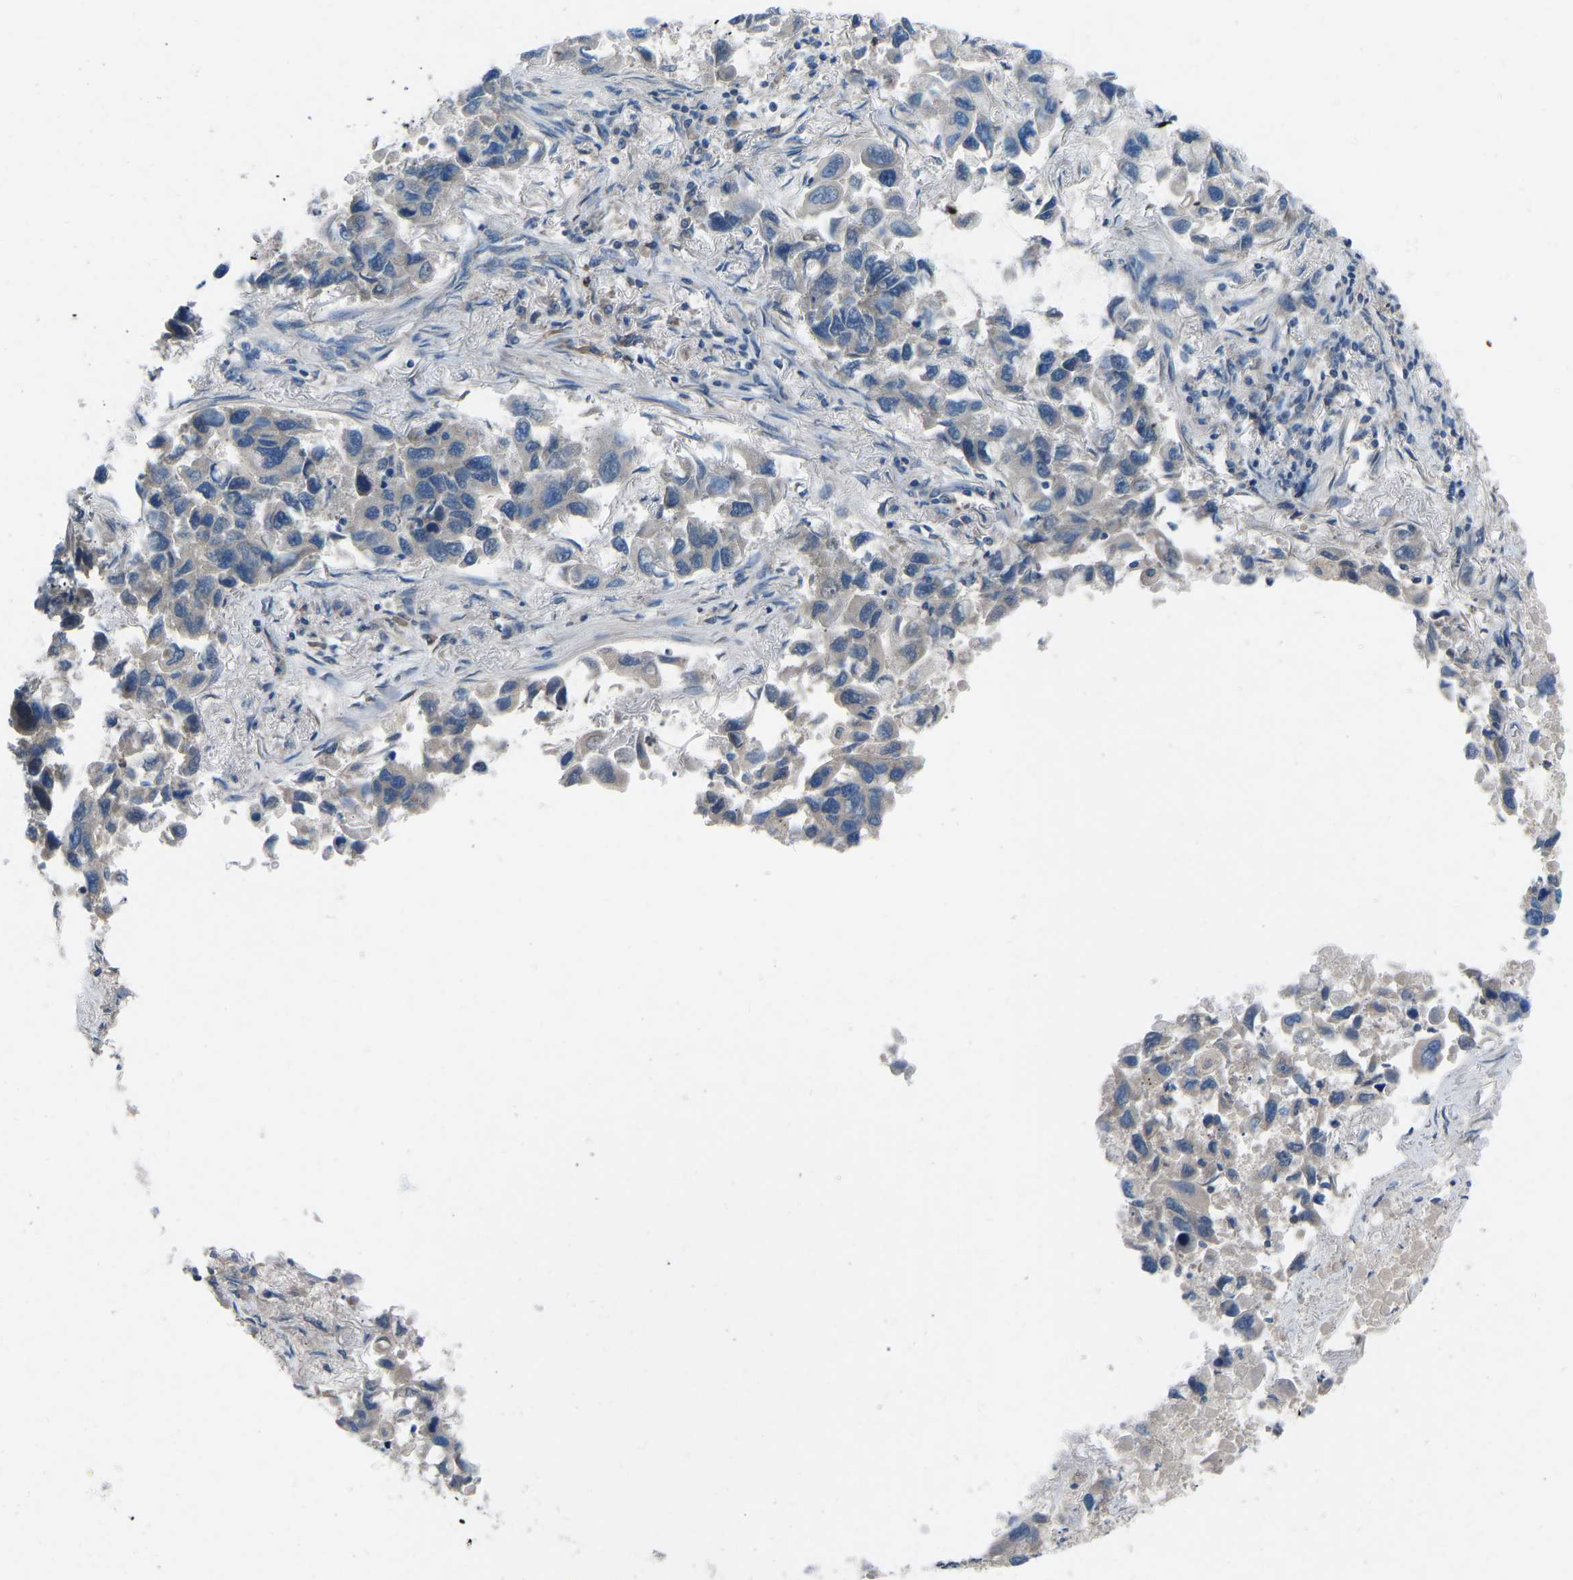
{"staining": {"intensity": "negative", "quantity": "none", "location": "none"}, "tissue": "lung cancer", "cell_type": "Tumor cells", "image_type": "cancer", "snomed": [{"axis": "morphology", "description": "Adenocarcinoma, NOS"}, {"axis": "topography", "description": "Lung"}], "caption": "Immunohistochemical staining of human adenocarcinoma (lung) shows no significant staining in tumor cells. The staining is performed using DAB brown chromogen with nuclei counter-stained in using hematoxylin.", "gene": "GRK6", "patient": {"sex": "male", "age": 64}}